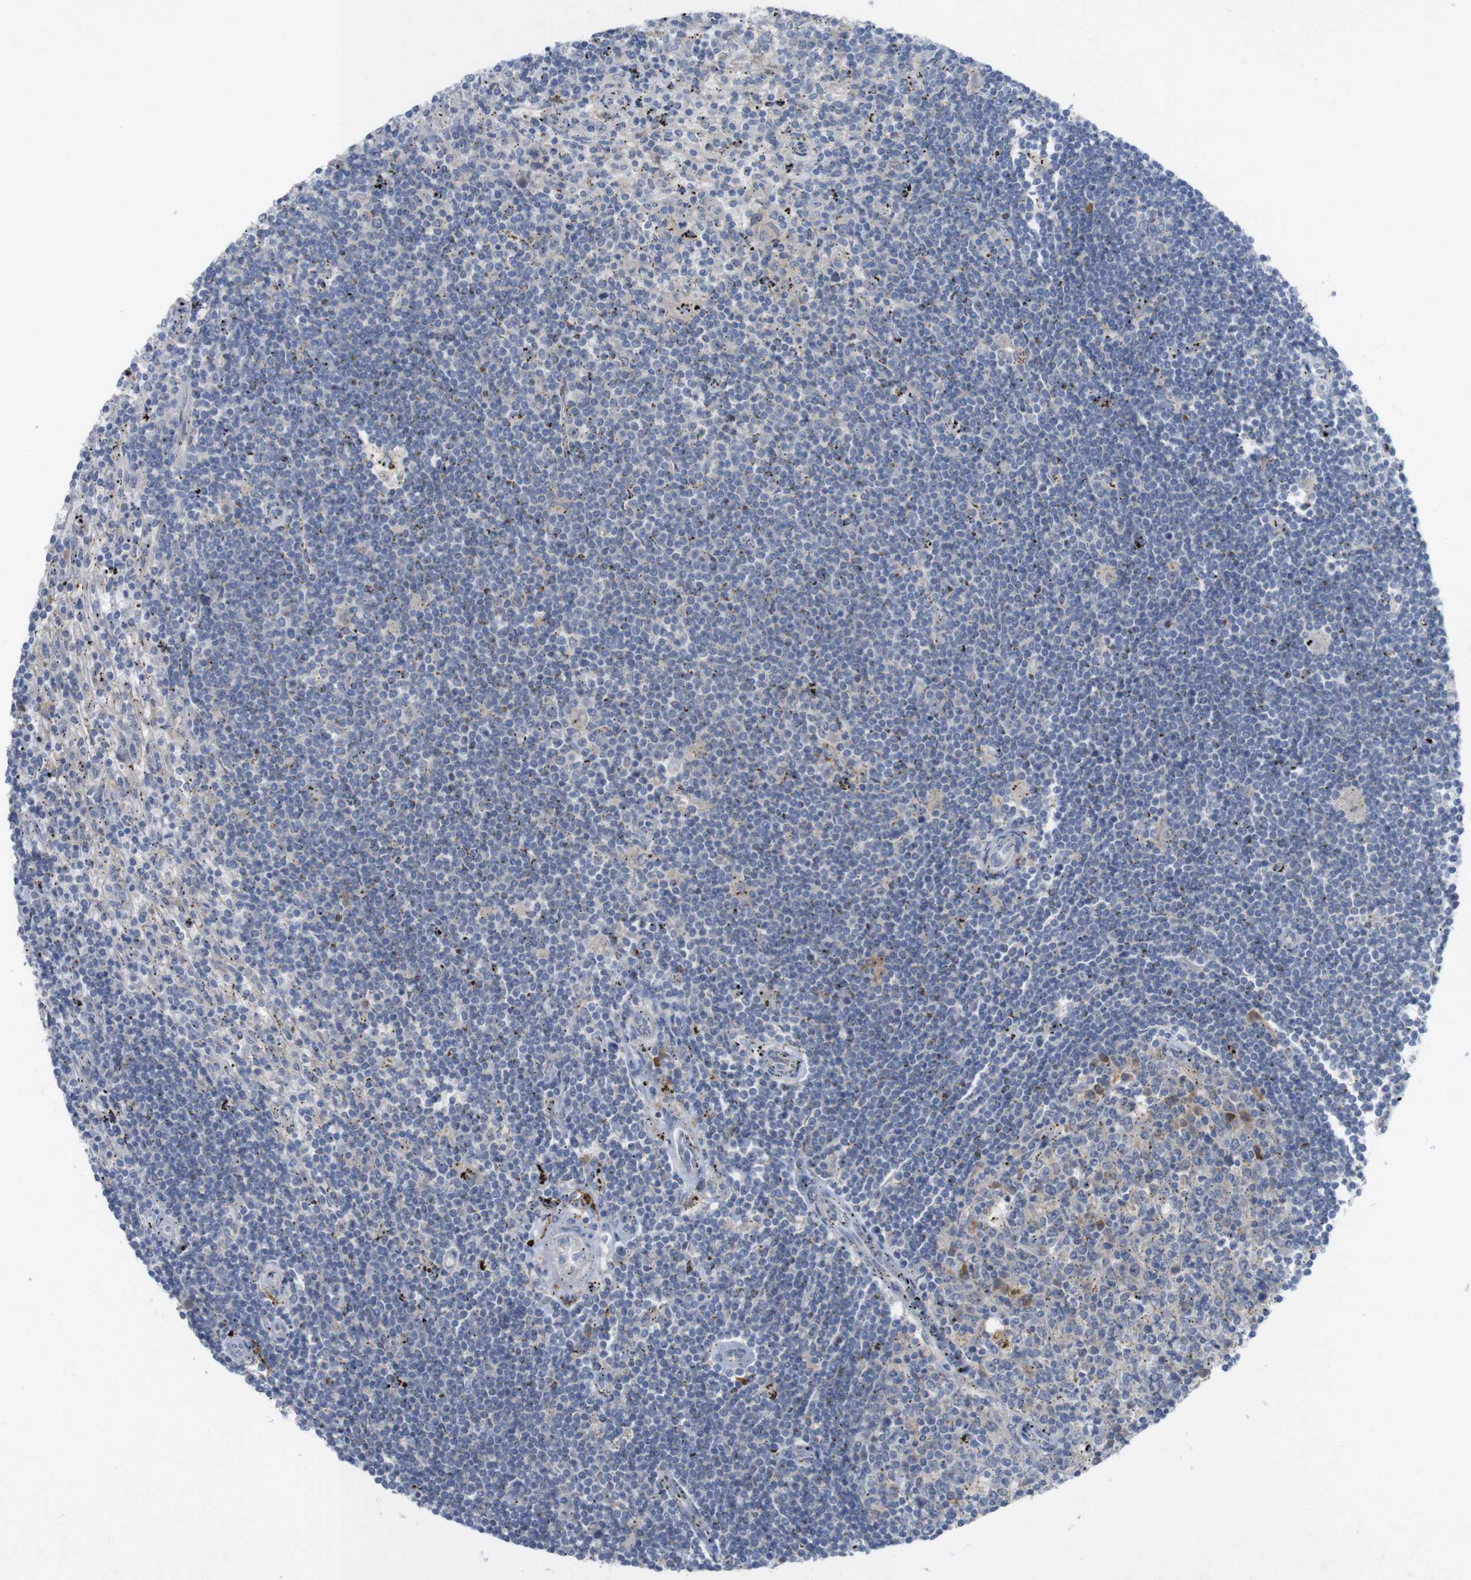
{"staining": {"intensity": "weak", "quantity": "<25%", "location": "cytoplasmic/membranous"}, "tissue": "lymphoma", "cell_type": "Tumor cells", "image_type": "cancer", "snomed": [{"axis": "morphology", "description": "Malignant lymphoma, non-Hodgkin's type, Low grade"}, {"axis": "topography", "description": "Spleen"}], "caption": "Immunohistochemistry of low-grade malignant lymphoma, non-Hodgkin's type demonstrates no expression in tumor cells.", "gene": "BCAR3", "patient": {"sex": "male", "age": 76}}